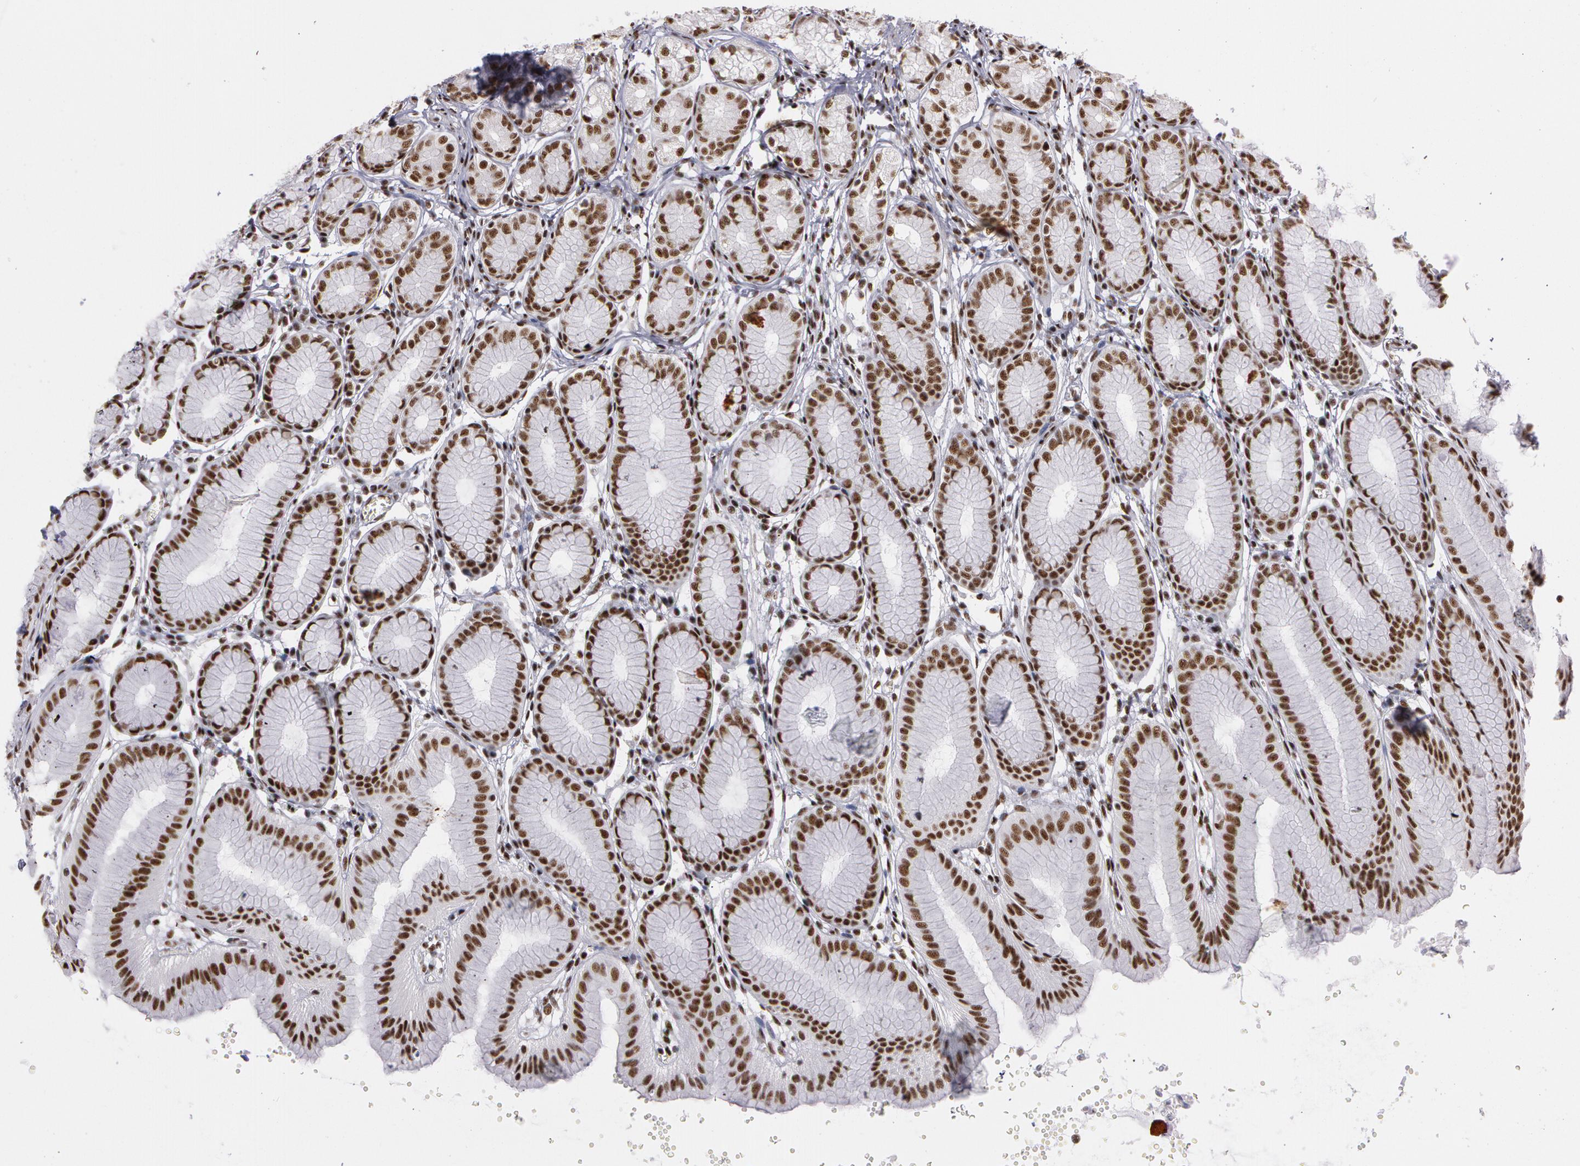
{"staining": {"intensity": "moderate", "quantity": ">75%", "location": "nuclear"}, "tissue": "stomach", "cell_type": "Glandular cells", "image_type": "normal", "snomed": [{"axis": "morphology", "description": "Normal tissue, NOS"}, {"axis": "topography", "description": "Stomach"}], "caption": "Immunohistochemical staining of unremarkable human stomach shows >75% levels of moderate nuclear protein positivity in approximately >75% of glandular cells.", "gene": "PNN", "patient": {"sex": "male", "age": 42}}